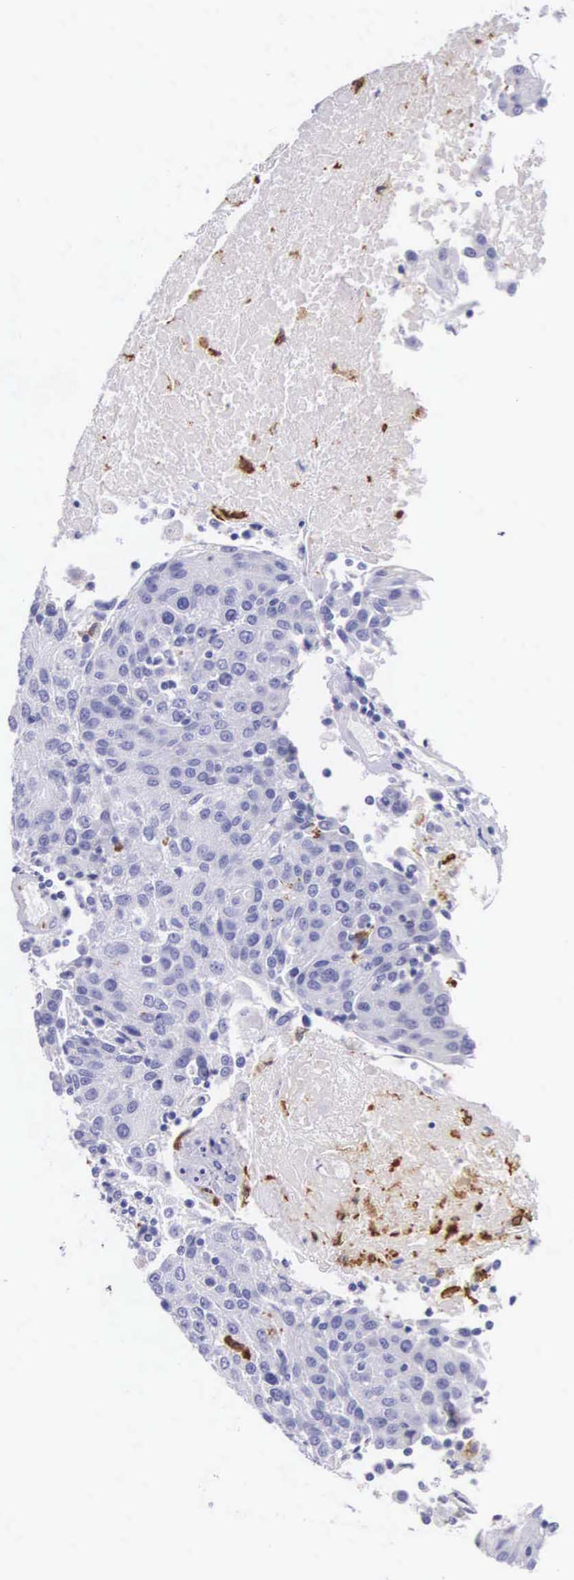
{"staining": {"intensity": "negative", "quantity": "none", "location": "none"}, "tissue": "urothelial cancer", "cell_type": "Tumor cells", "image_type": "cancer", "snomed": [{"axis": "morphology", "description": "Urothelial carcinoma, High grade"}, {"axis": "topography", "description": "Urinary bladder"}], "caption": "A high-resolution micrograph shows immunohistochemistry (IHC) staining of urothelial carcinoma (high-grade), which exhibits no significant expression in tumor cells. Brightfield microscopy of immunohistochemistry stained with DAB (3,3'-diaminobenzidine) (brown) and hematoxylin (blue), captured at high magnification.", "gene": "FCN1", "patient": {"sex": "female", "age": 85}}